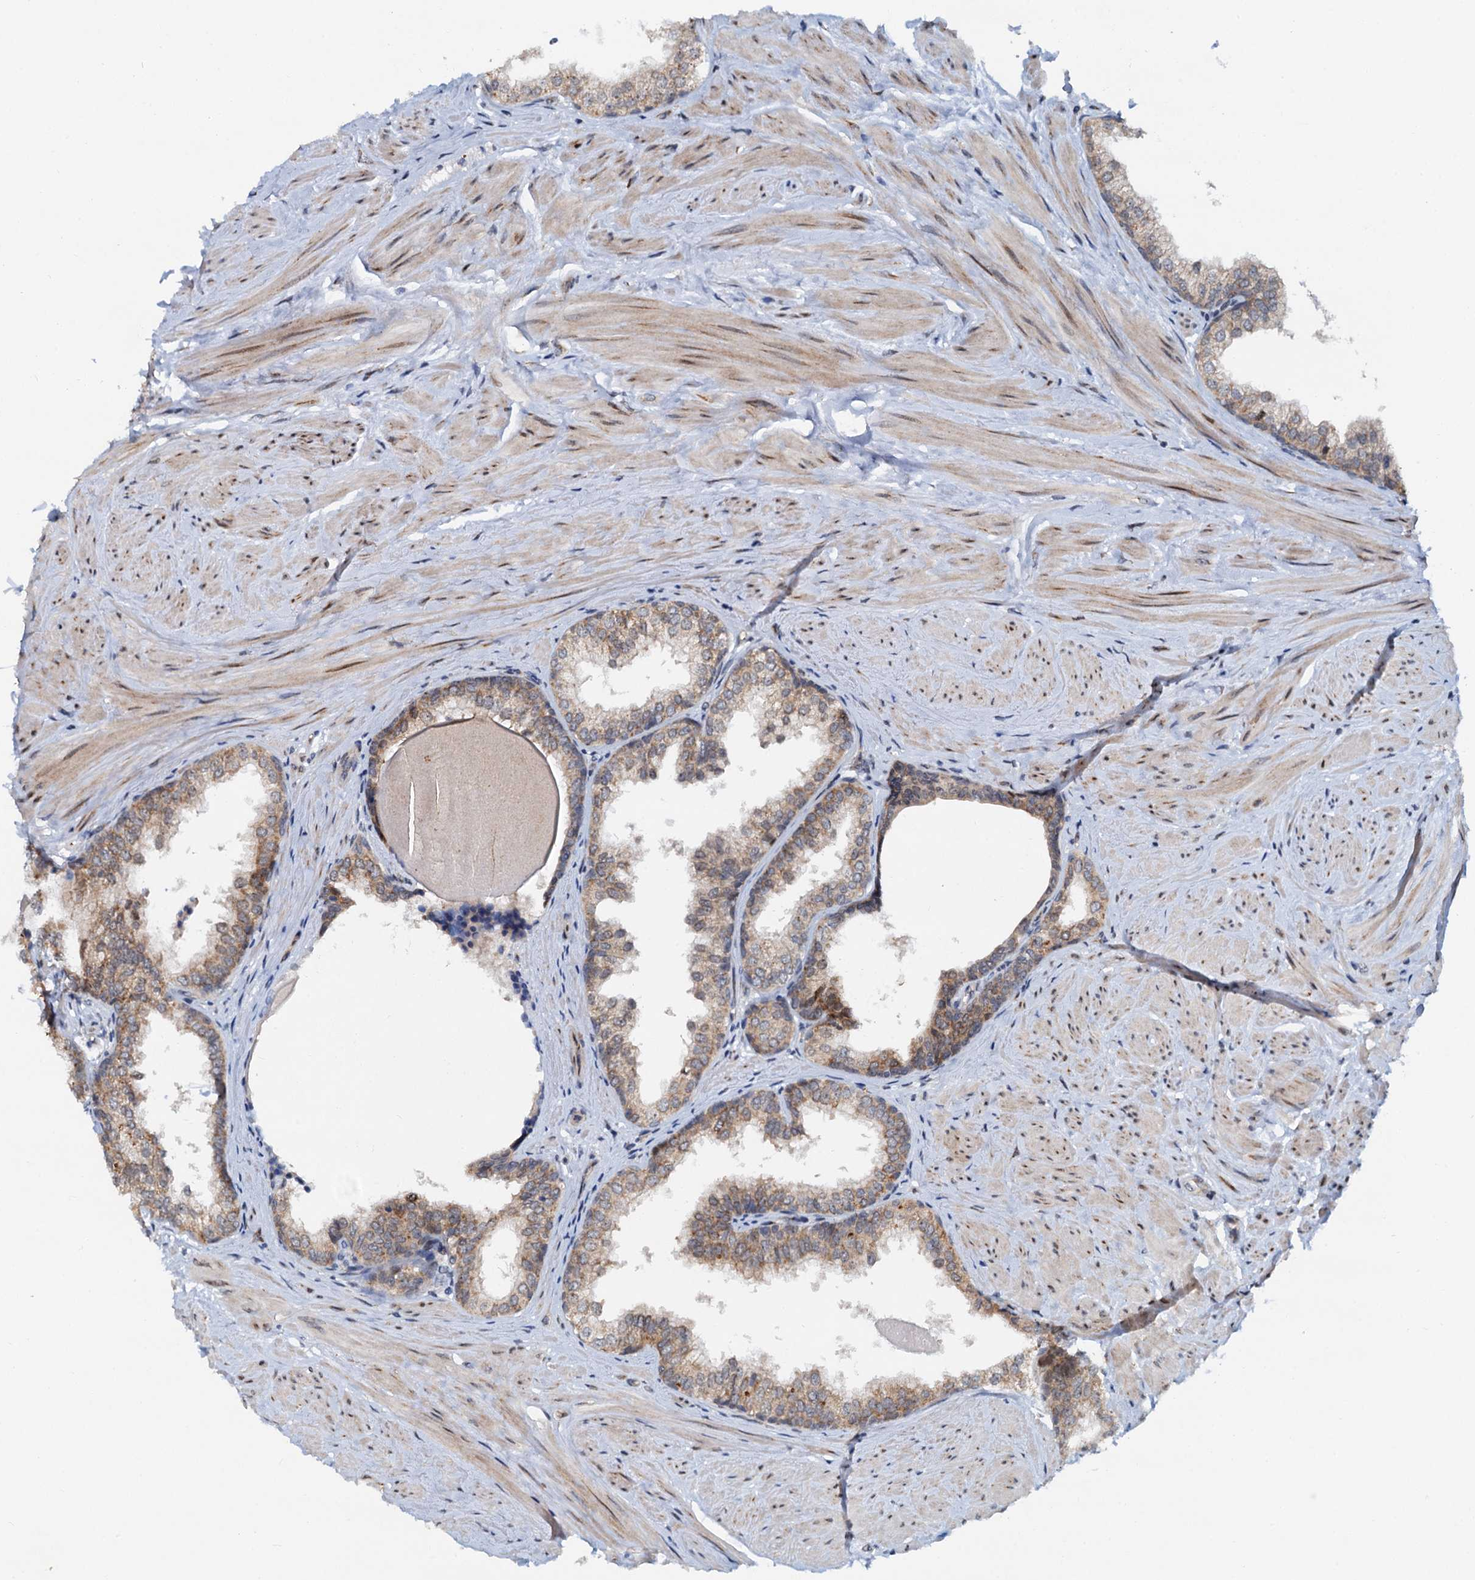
{"staining": {"intensity": "weak", "quantity": "25%-75%", "location": "cytoplasmic/membranous"}, "tissue": "prostate", "cell_type": "Glandular cells", "image_type": "normal", "snomed": [{"axis": "morphology", "description": "Normal tissue, NOS"}, {"axis": "topography", "description": "Prostate"}], "caption": "Protein staining demonstrates weak cytoplasmic/membranous expression in about 25%-75% of glandular cells in unremarkable prostate. (Stains: DAB in brown, nuclei in blue, Microscopy: brightfield microscopy at high magnification).", "gene": "DNAJC21", "patient": {"sex": "male", "age": 48}}